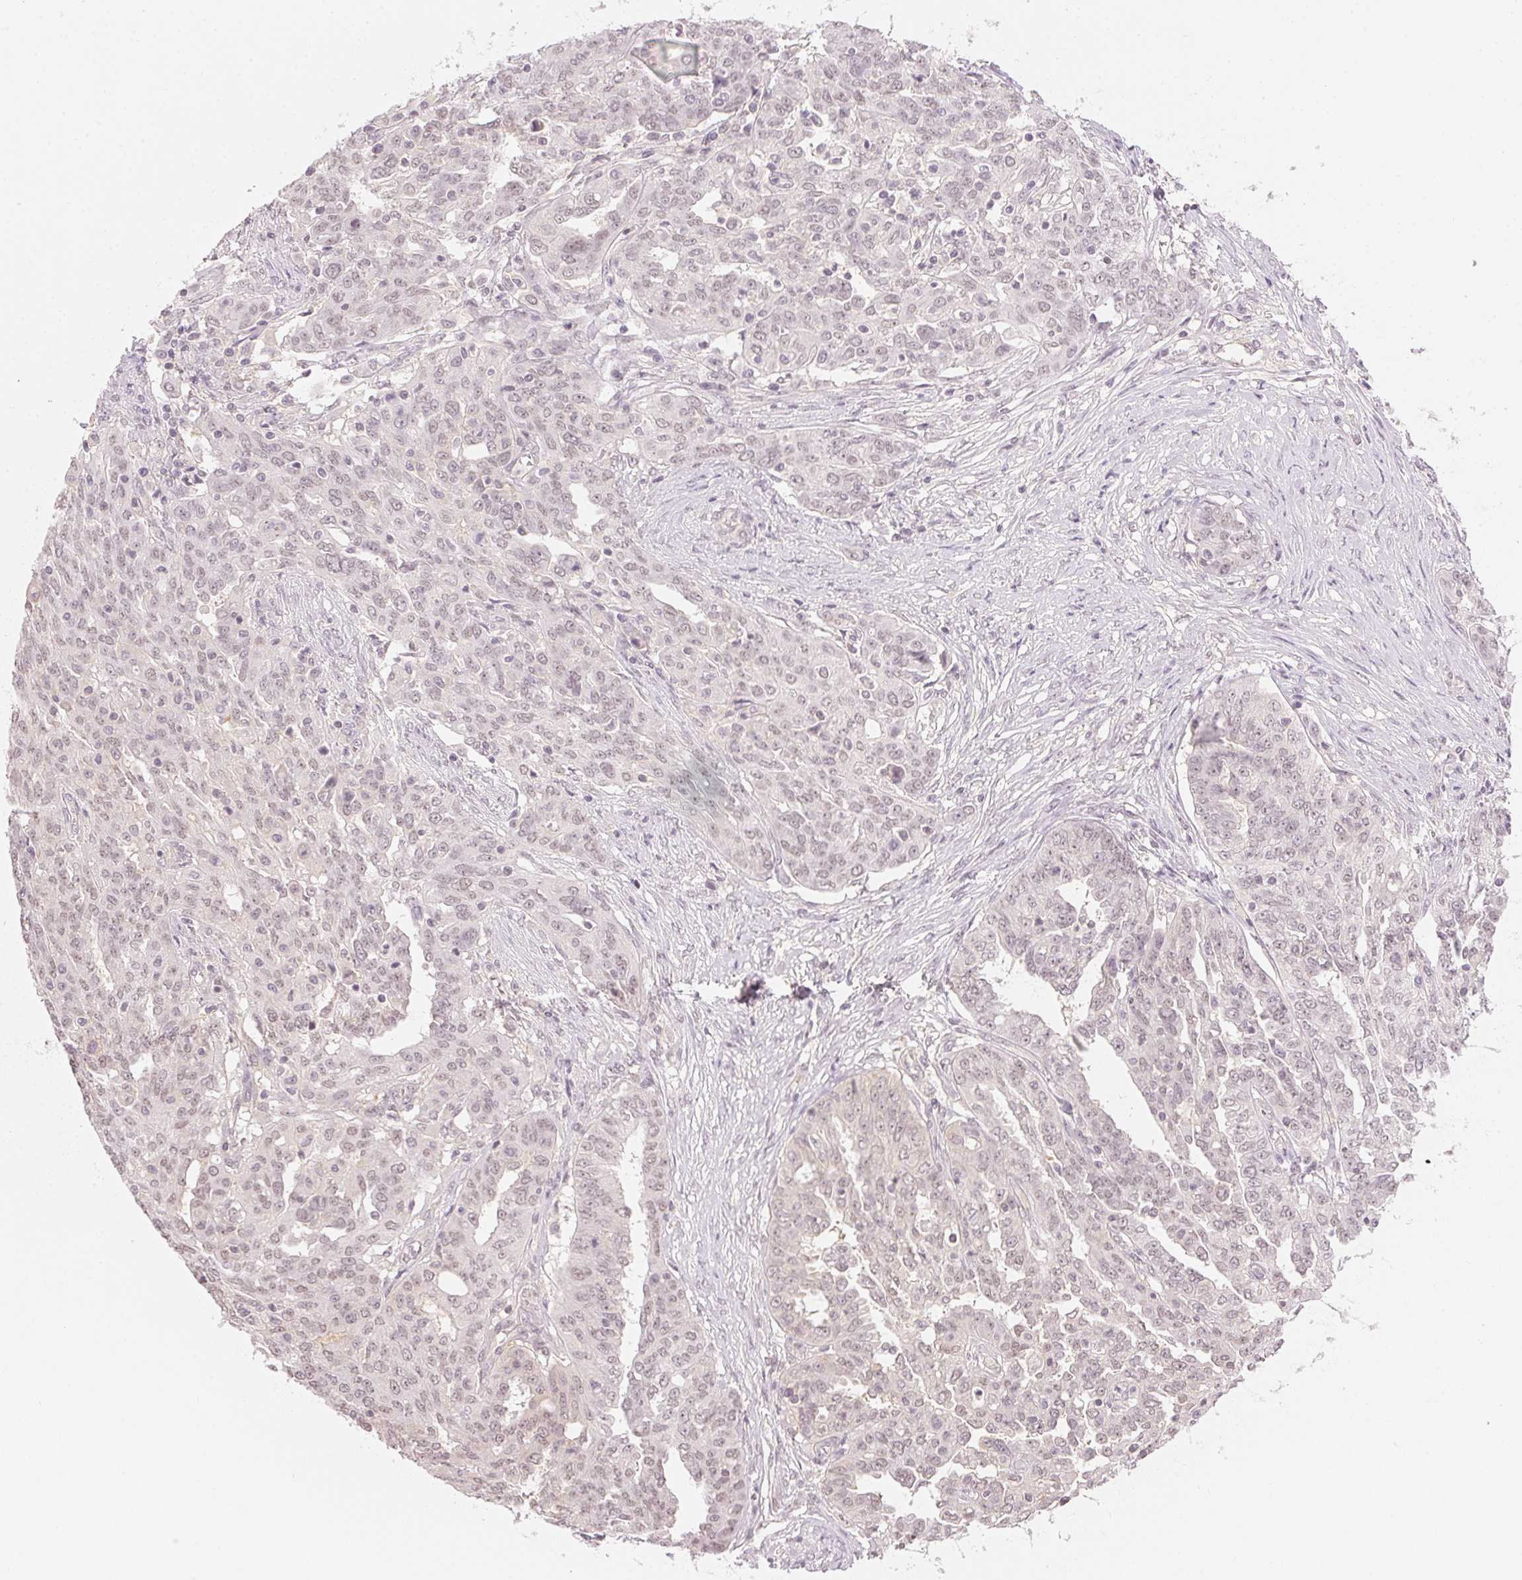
{"staining": {"intensity": "weak", "quantity": "25%-75%", "location": "nuclear"}, "tissue": "ovarian cancer", "cell_type": "Tumor cells", "image_type": "cancer", "snomed": [{"axis": "morphology", "description": "Cystadenocarcinoma, serous, NOS"}, {"axis": "topography", "description": "Ovary"}], "caption": "Protein staining displays weak nuclear positivity in approximately 25%-75% of tumor cells in ovarian cancer (serous cystadenocarcinoma).", "gene": "KPRP", "patient": {"sex": "female", "age": 67}}